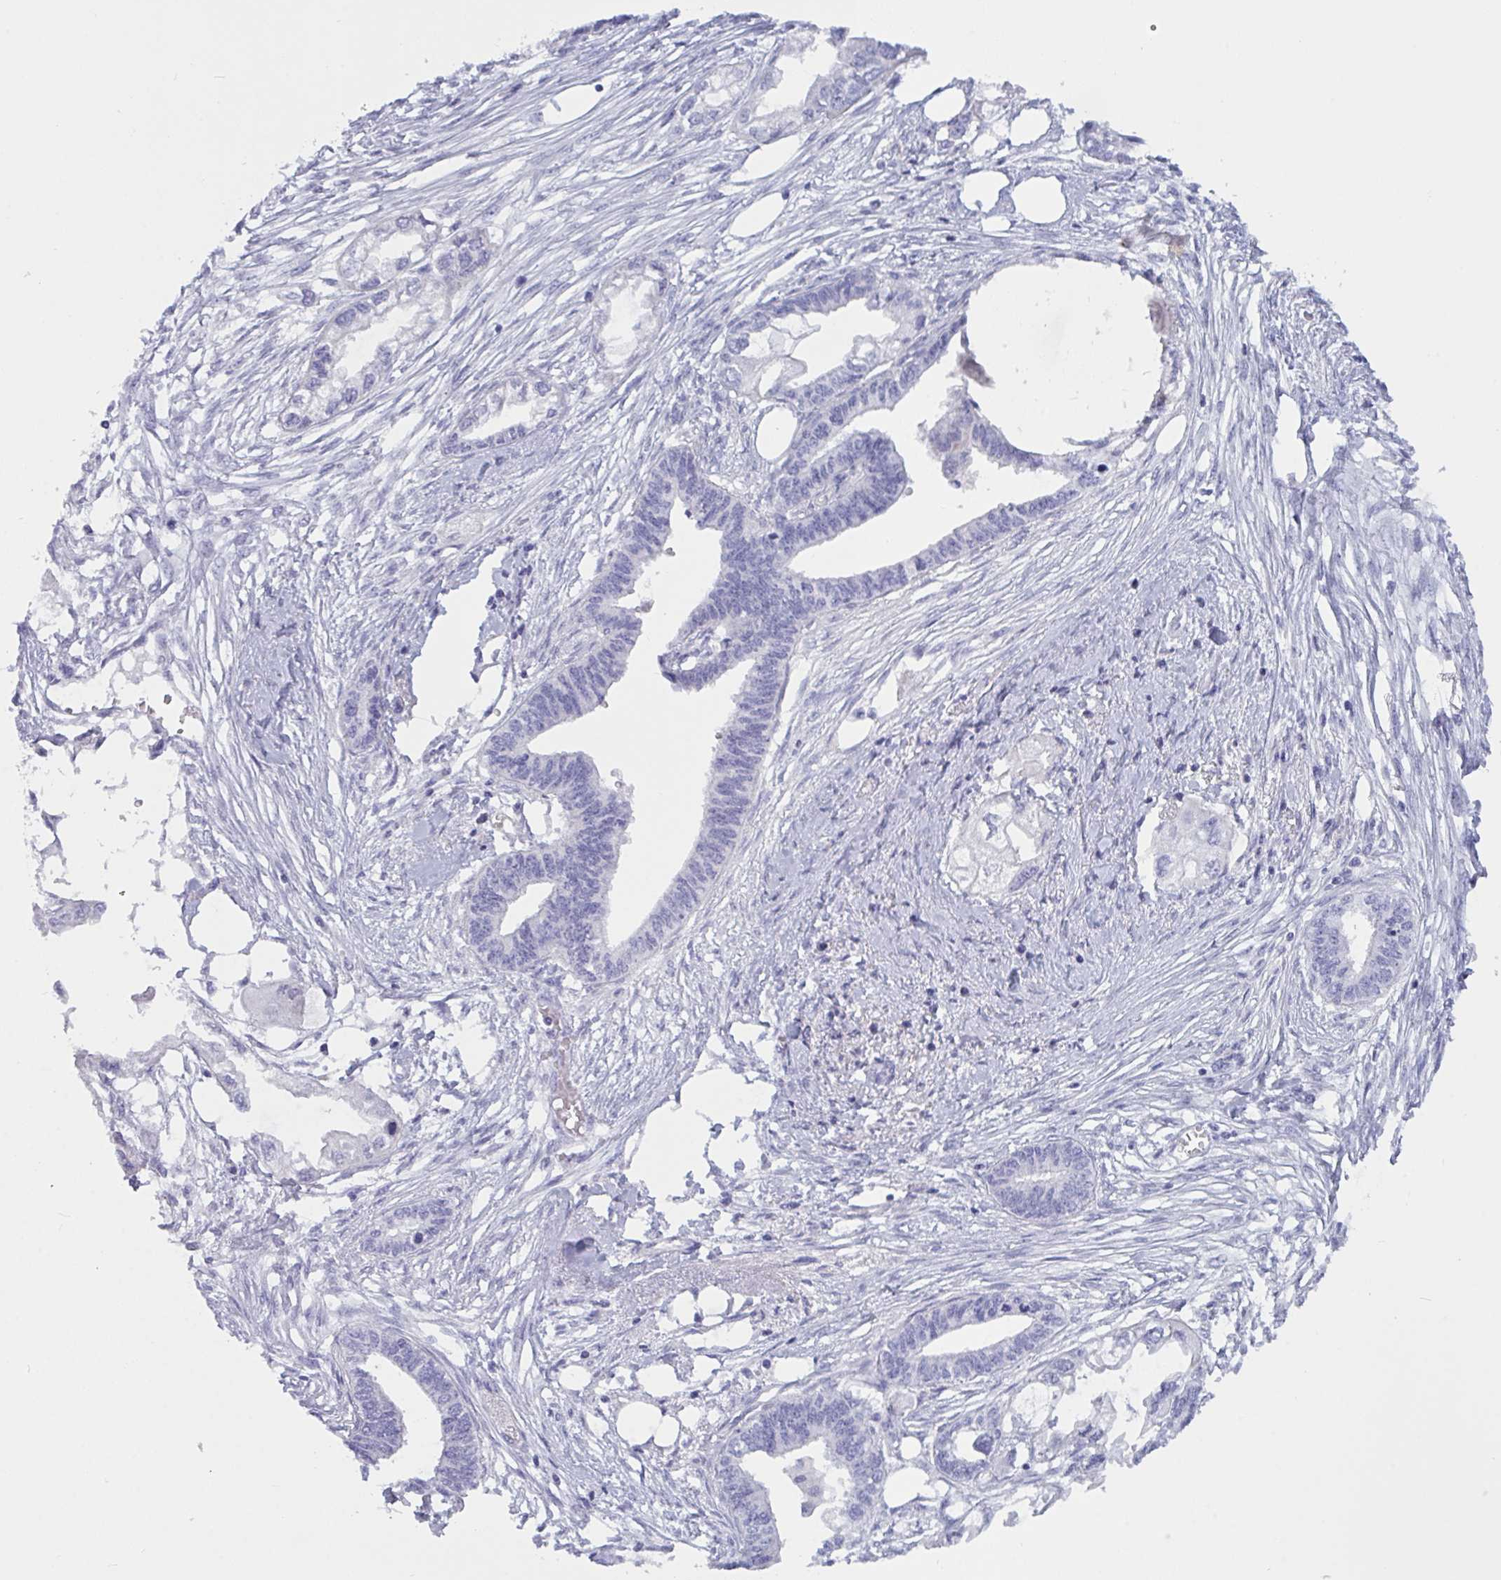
{"staining": {"intensity": "negative", "quantity": "none", "location": "none"}, "tissue": "endometrial cancer", "cell_type": "Tumor cells", "image_type": "cancer", "snomed": [{"axis": "morphology", "description": "Adenocarcinoma, NOS"}, {"axis": "morphology", "description": "Adenocarcinoma, metastatic, NOS"}, {"axis": "topography", "description": "Adipose tissue"}, {"axis": "topography", "description": "Endometrium"}], "caption": "This is a micrograph of immunohistochemistry staining of endometrial cancer (adenocarcinoma), which shows no staining in tumor cells.", "gene": "OXLD1", "patient": {"sex": "female", "age": 67}}